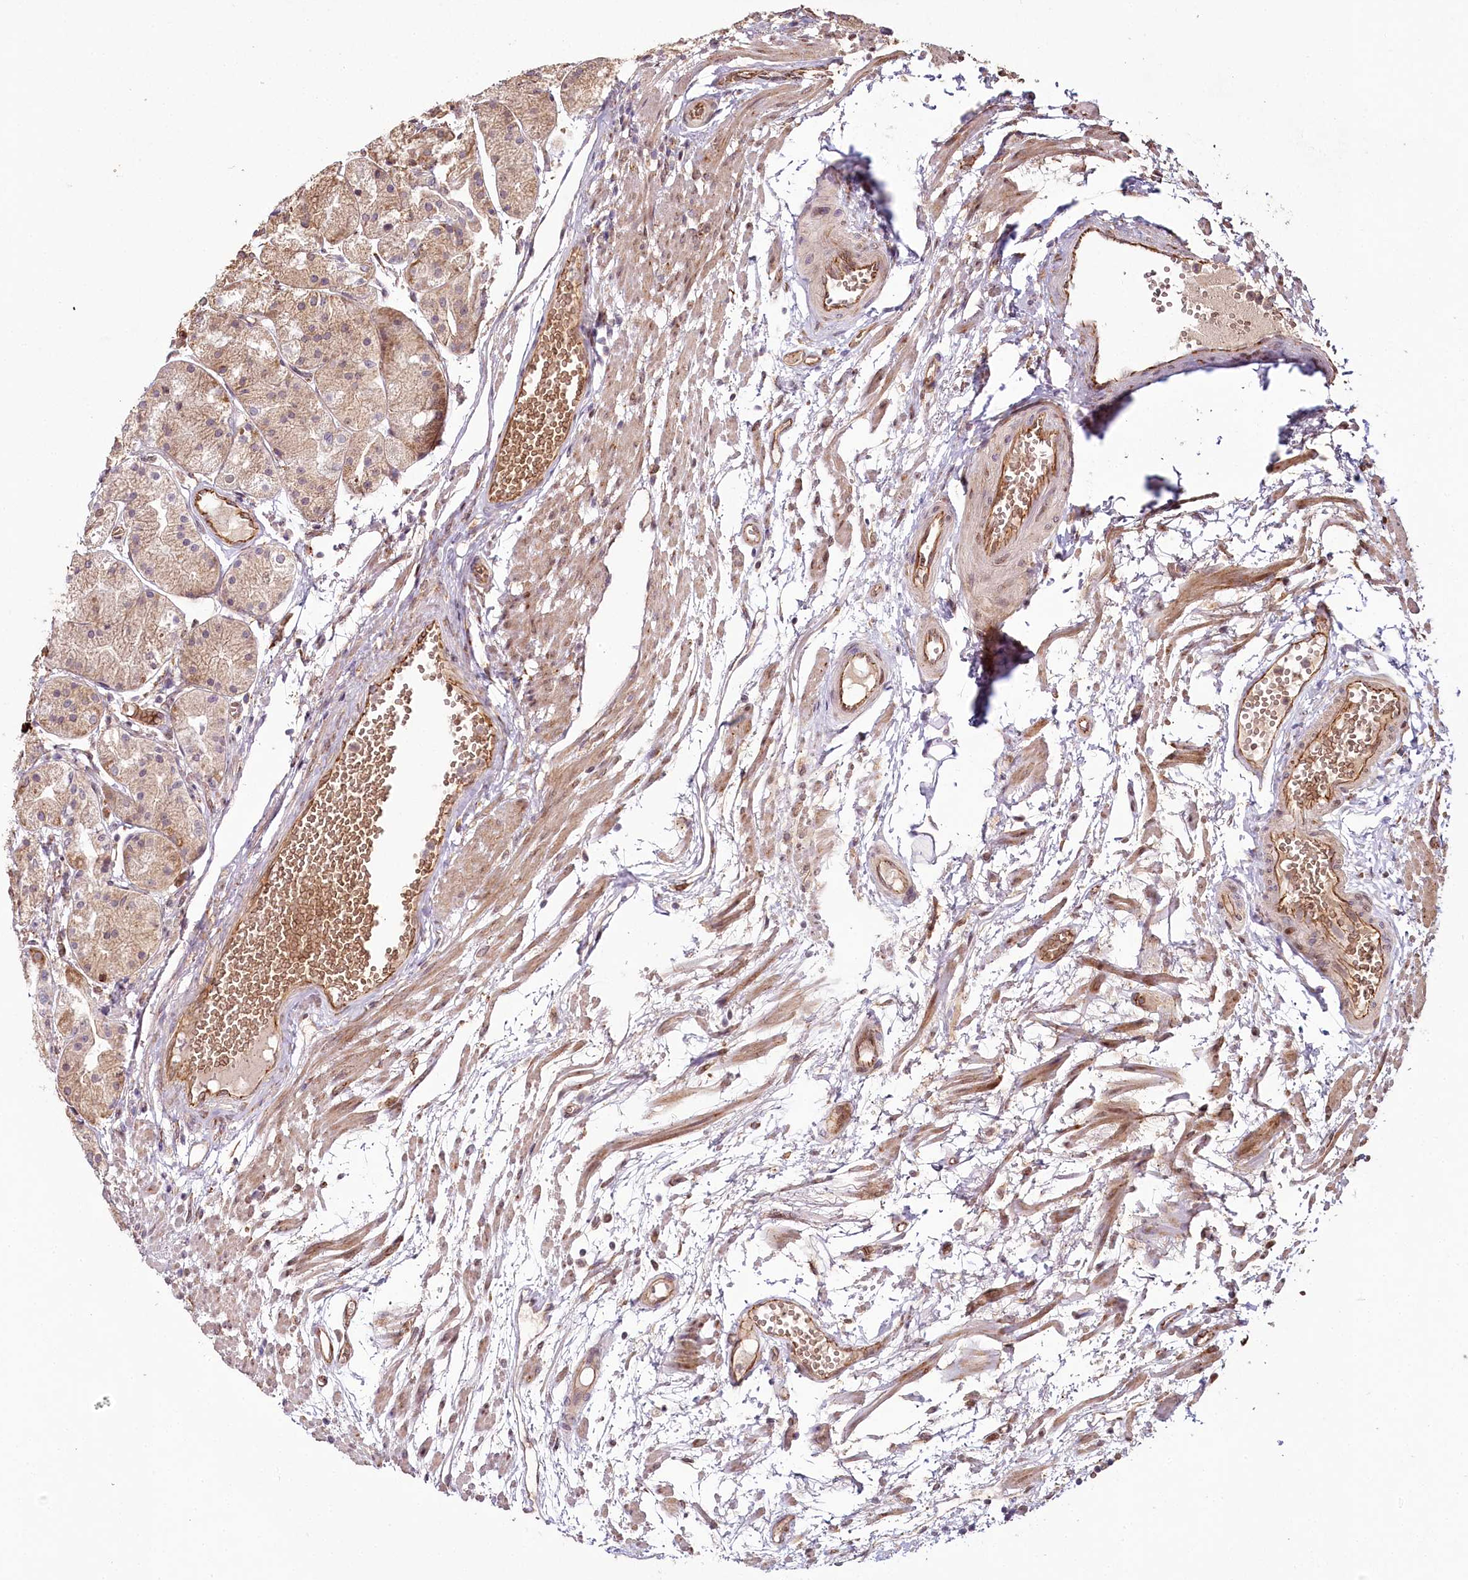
{"staining": {"intensity": "moderate", "quantity": "<25%", "location": "cytoplasmic/membranous,nuclear"}, "tissue": "stomach", "cell_type": "Glandular cells", "image_type": "normal", "snomed": [{"axis": "morphology", "description": "Normal tissue, NOS"}, {"axis": "topography", "description": "Stomach, upper"}], "caption": "Immunohistochemistry (IHC) (DAB) staining of benign stomach demonstrates moderate cytoplasmic/membranous,nuclear protein staining in approximately <25% of glandular cells.", "gene": "ALKBH8", "patient": {"sex": "male", "age": 72}}